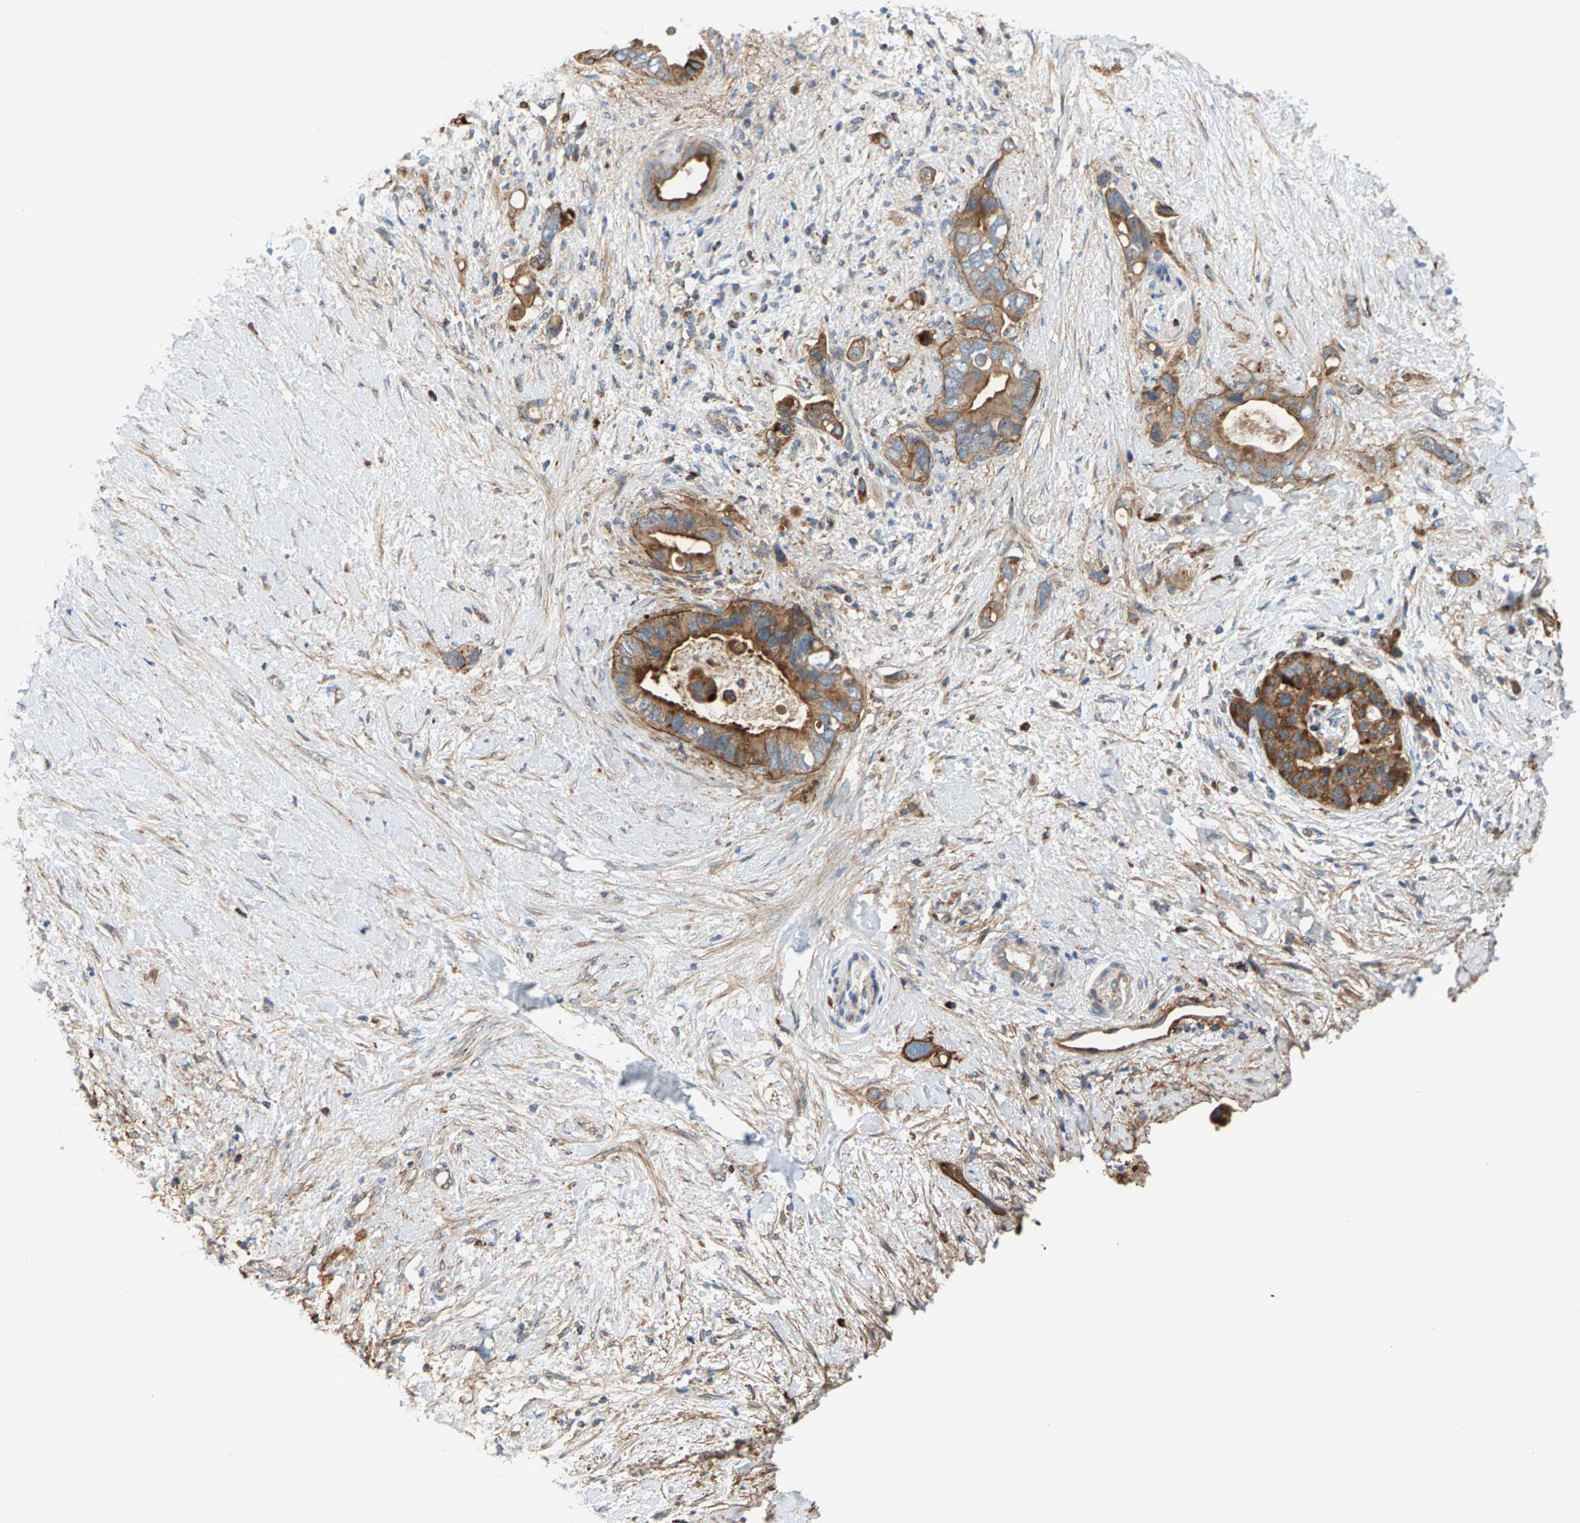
{"staining": {"intensity": "moderate", "quantity": ">75%", "location": "cytoplasmic/membranous"}, "tissue": "pancreatic cancer", "cell_type": "Tumor cells", "image_type": "cancer", "snomed": [{"axis": "morphology", "description": "Adenocarcinoma, NOS"}, {"axis": "topography", "description": "Pancreas"}], "caption": "A histopathology image showing moderate cytoplasmic/membranous staining in approximately >75% of tumor cells in pancreatic cancer (adenocarcinoma), as visualized by brown immunohistochemical staining.", "gene": "PDCL", "patient": {"sex": "female", "age": 56}}